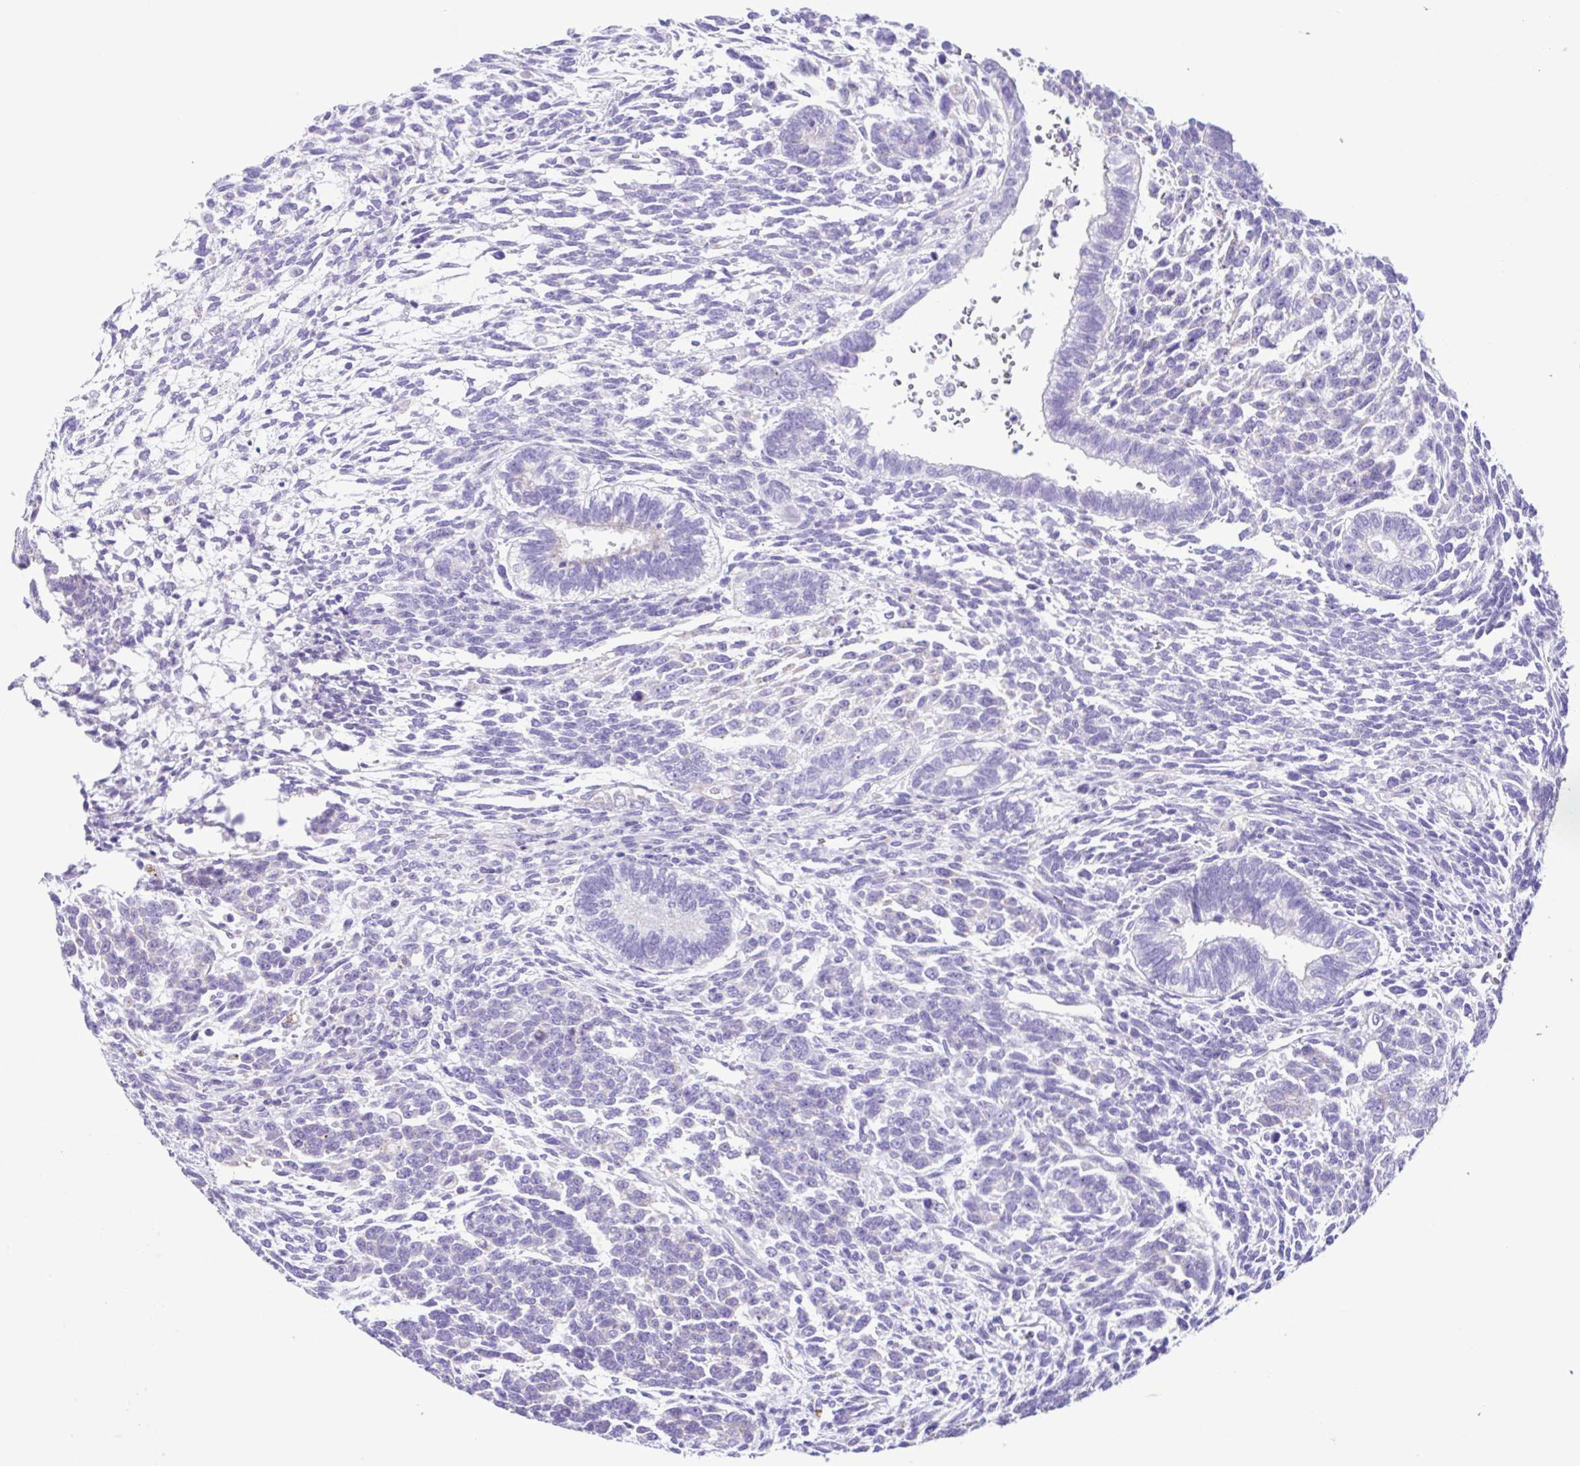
{"staining": {"intensity": "negative", "quantity": "none", "location": "none"}, "tissue": "testis cancer", "cell_type": "Tumor cells", "image_type": "cancer", "snomed": [{"axis": "morphology", "description": "Carcinoma, Embryonal, NOS"}, {"axis": "topography", "description": "Testis"}], "caption": "There is no significant positivity in tumor cells of testis cancer.", "gene": "ACTRT3", "patient": {"sex": "male", "age": 23}}